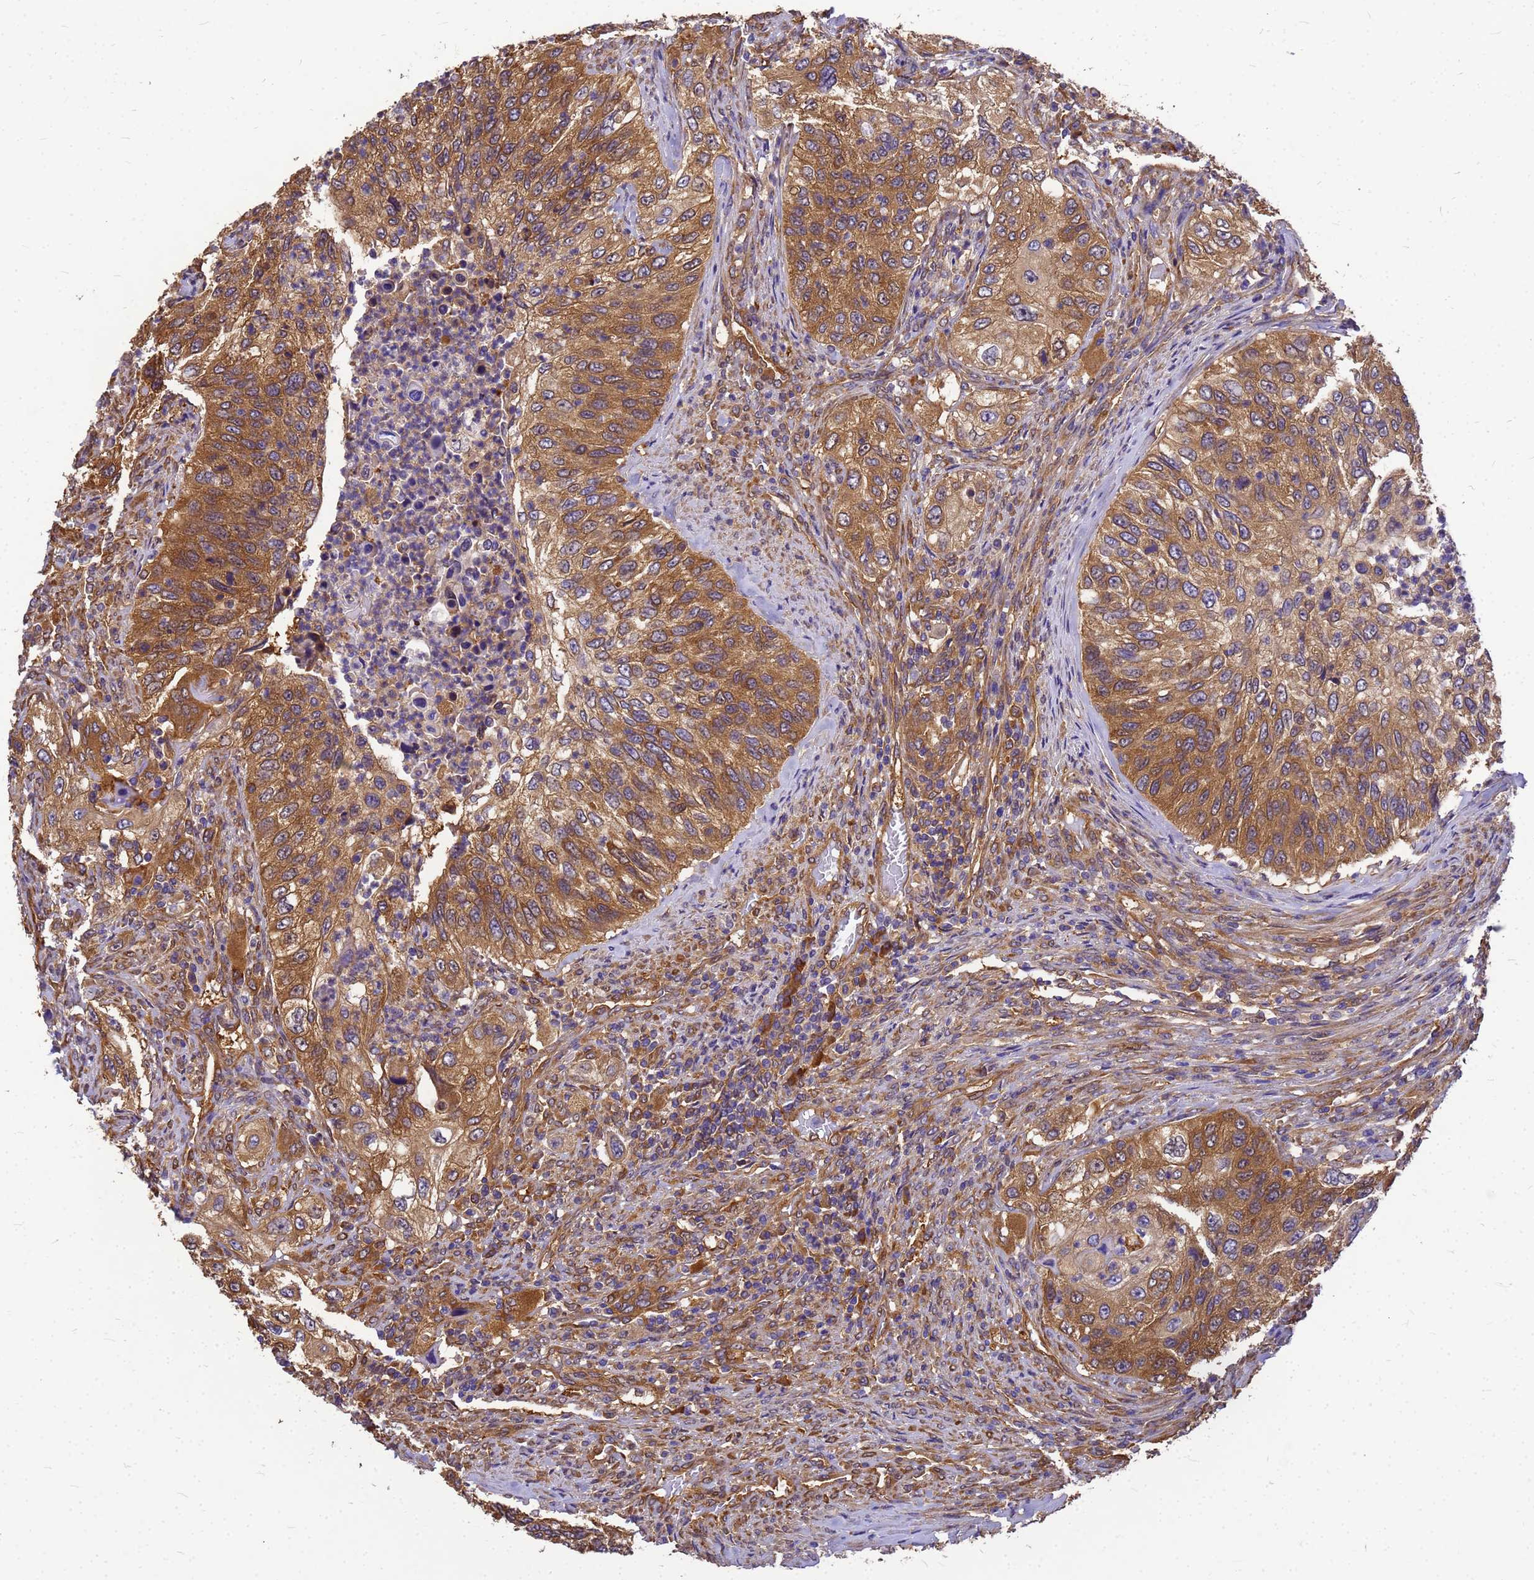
{"staining": {"intensity": "moderate", "quantity": ">75%", "location": "cytoplasmic/membranous"}, "tissue": "urothelial cancer", "cell_type": "Tumor cells", "image_type": "cancer", "snomed": [{"axis": "morphology", "description": "Urothelial carcinoma, High grade"}, {"axis": "topography", "description": "Urinary bladder"}], "caption": "The micrograph displays immunohistochemical staining of urothelial cancer. There is moderate cytoplasmic/membranous positivity is identified in about >75% of tumor cells. (Brightfield microscopy of DAB IHC at high magnification).", "gene": "GID4", "patient": {"sex": "female", "age": 60}}